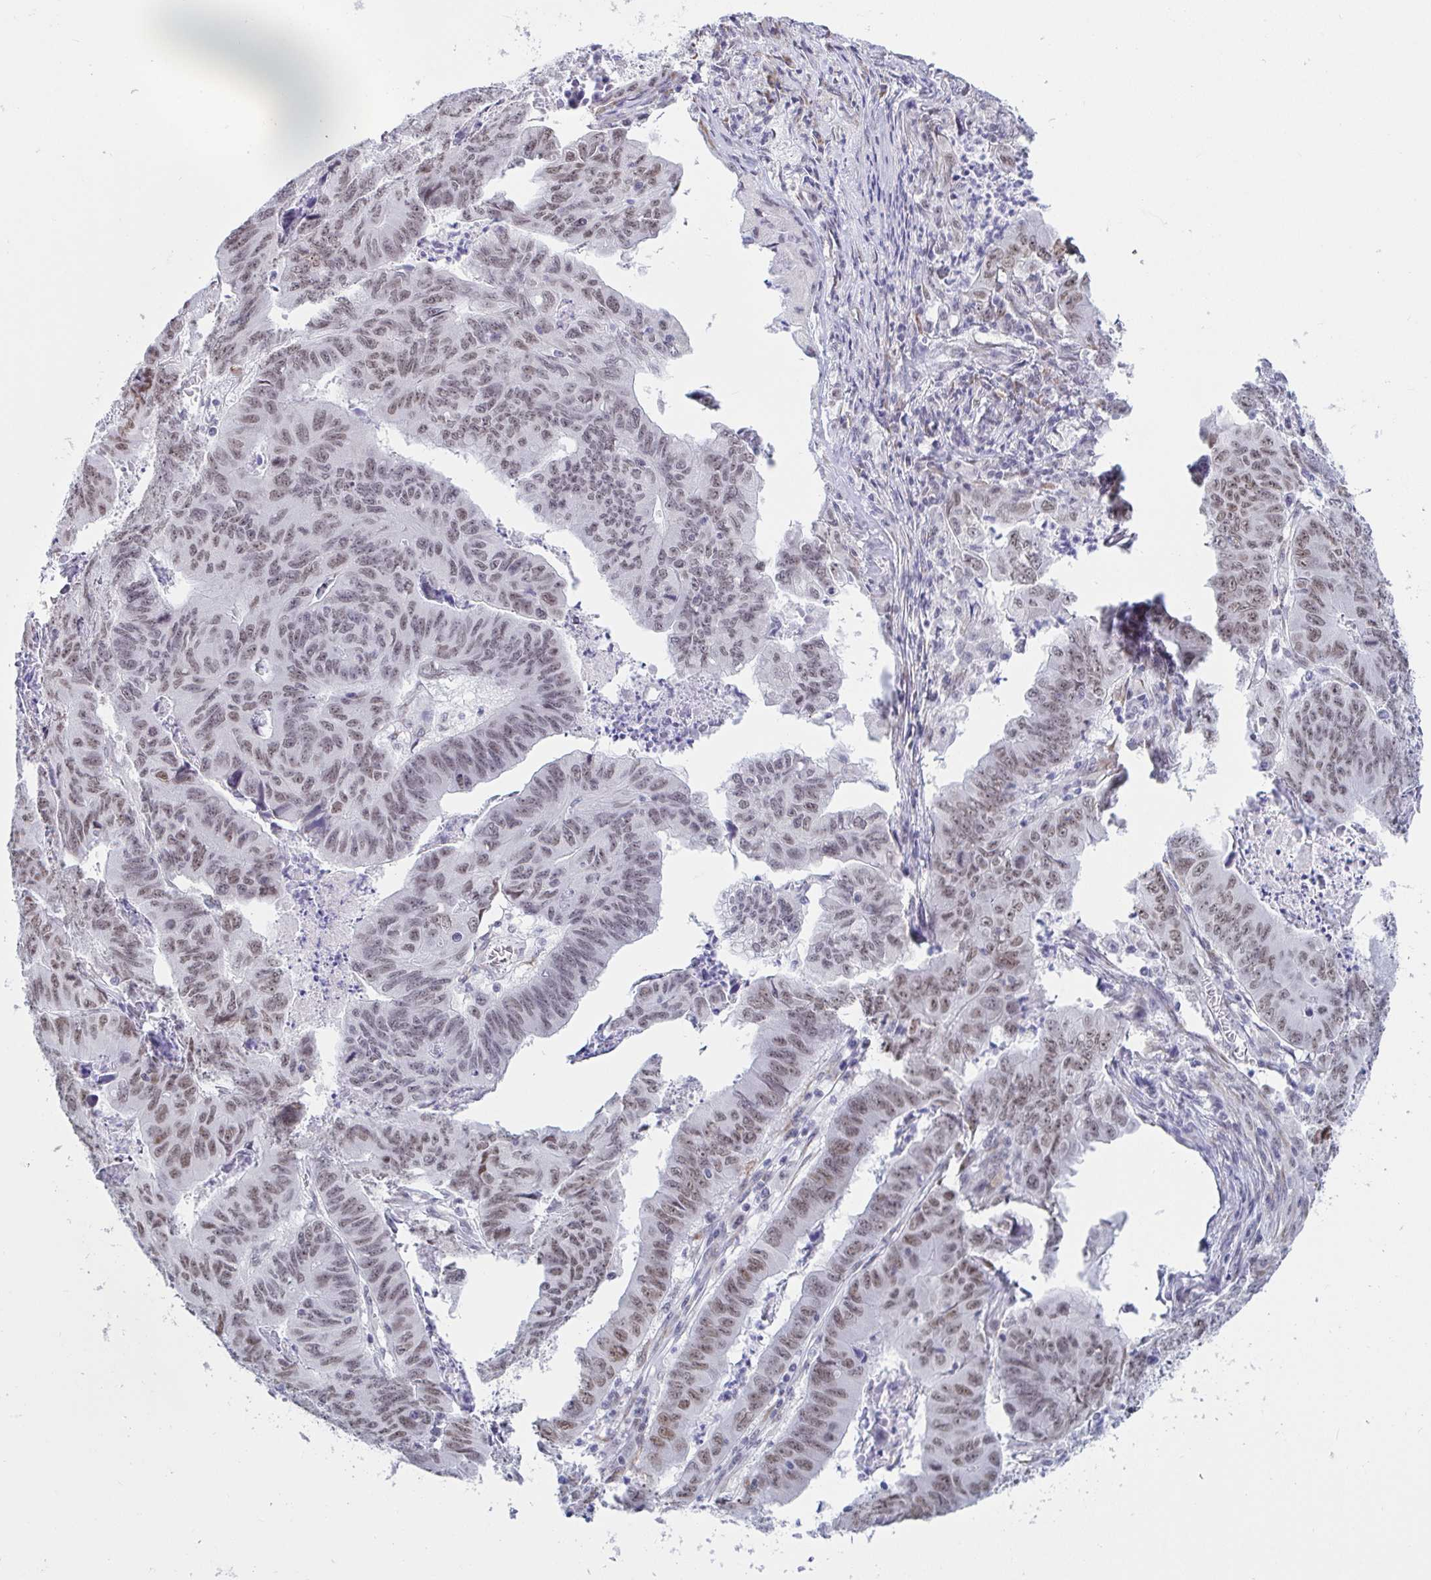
{"staining": {"intensity": "weak", "quantity": ">75%", "location": "nuclear"}, "tissue": "stomach cancer", "cell_type": "Tumor cells", "image_type": "cancer", "snomed": [{"axis": "morphology", "description": "Adenocarcinoma, NOS"}, {"axis": "topography", "description": "Stomach, lower"}], "caption": "Stomach cancer (adenocarcinoma) was stained to show a protein in brown. There is low levels of weak nuclear expression in approximately >75% of tumor cells.", "gene": "WDR72", "patient": {"sex": "male", "age": 77}}